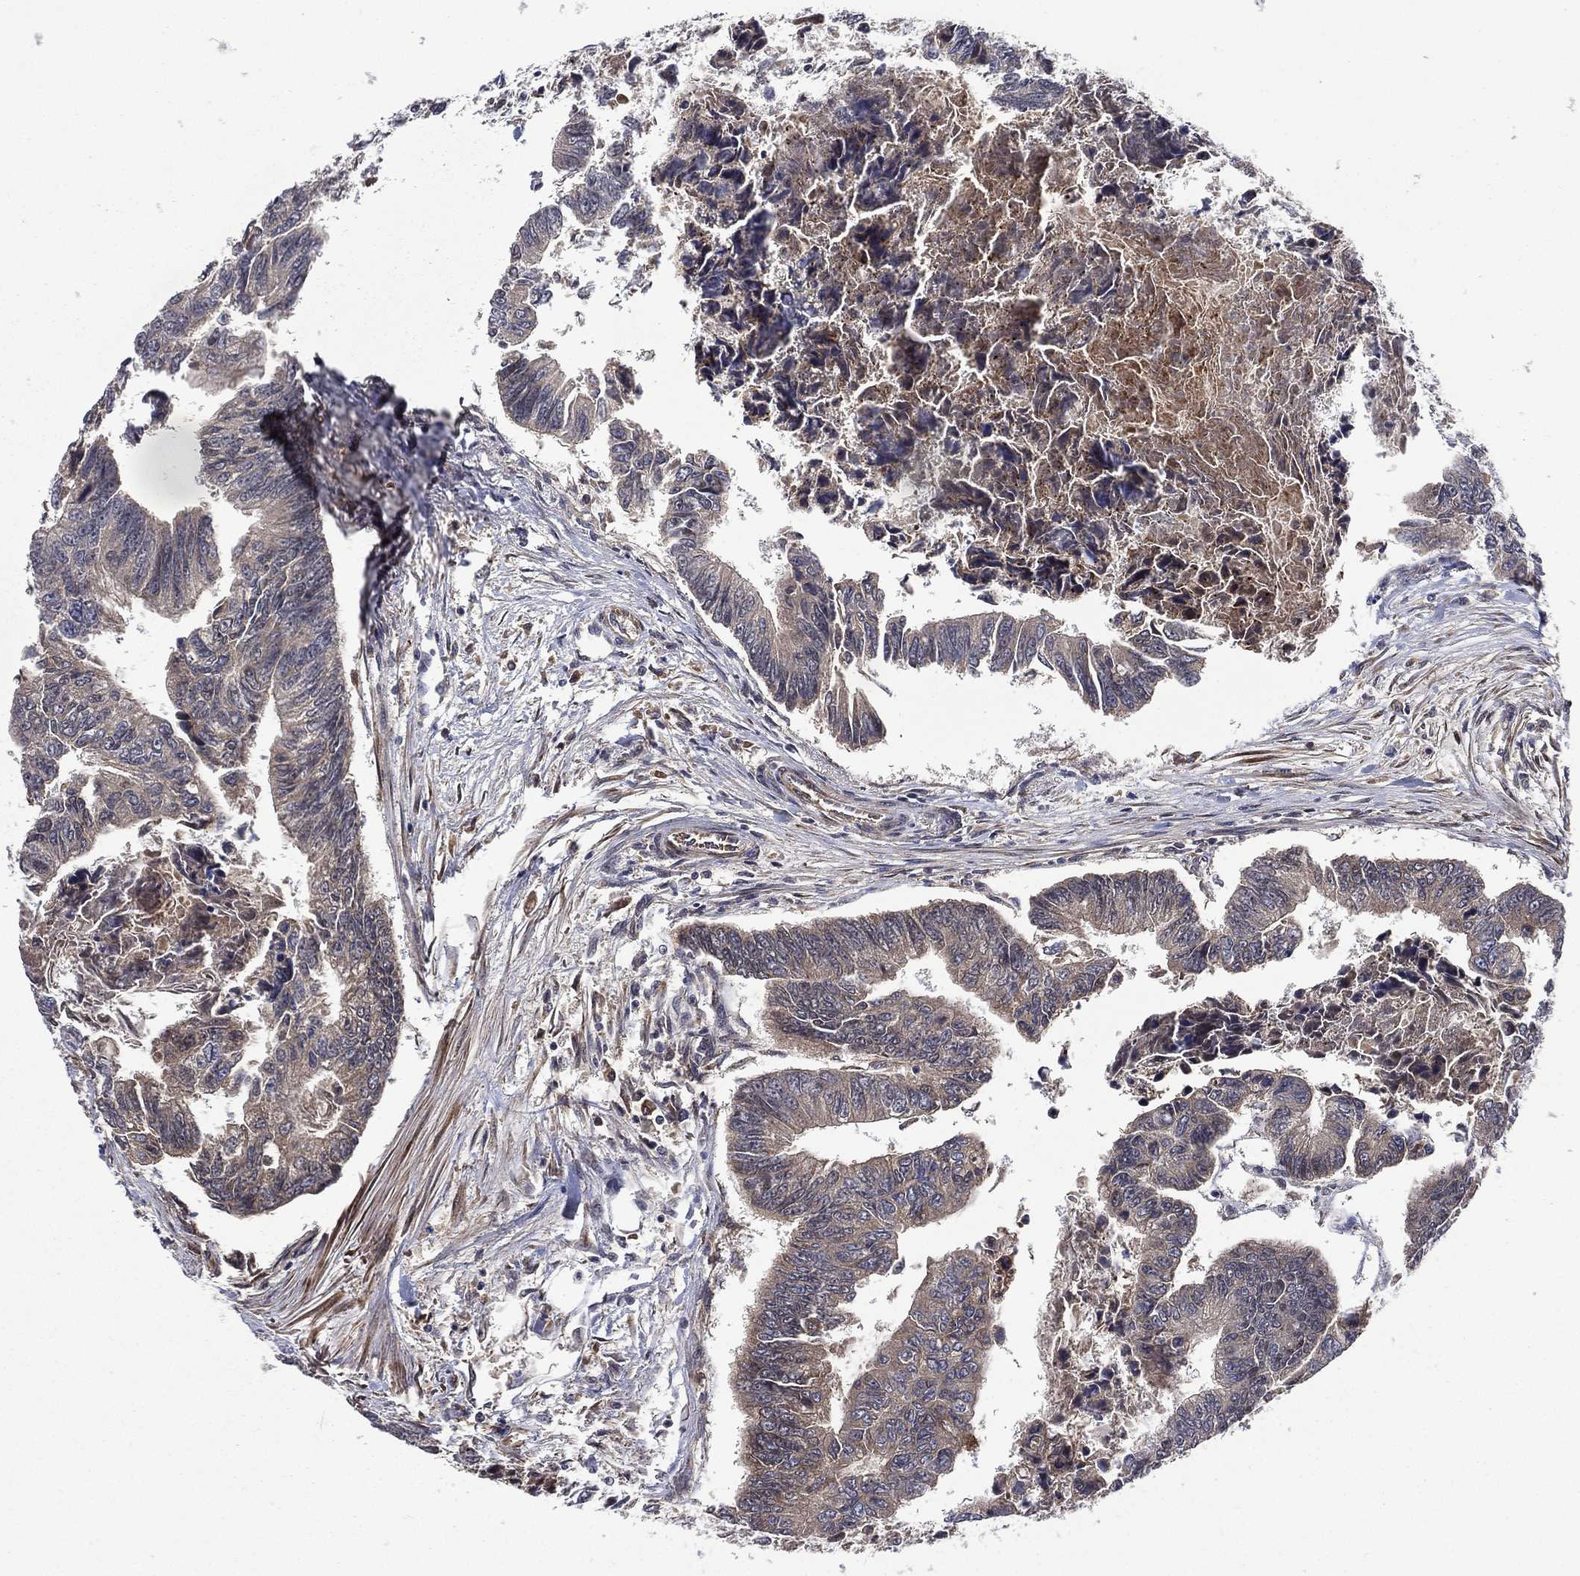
{"staining": {"intensity": "weak", "quantity": "<25%", "location": "cytoplasmic/membranous"}, "tissue": "colorectal cancer", "cell_type": "Tumor cells", "image_type": "cancer", "snomed": [{"axis": "morphology", "description": "Adenocarcinoma, NOS"}, {"axis": "topography", "description": "Colon"}], "caption": "Image shows no significant protein positivity in tumor cells of colorectal cancer.", "gene": "RAB11FIP4", "patient": {"sex": "female", "age": 65}}